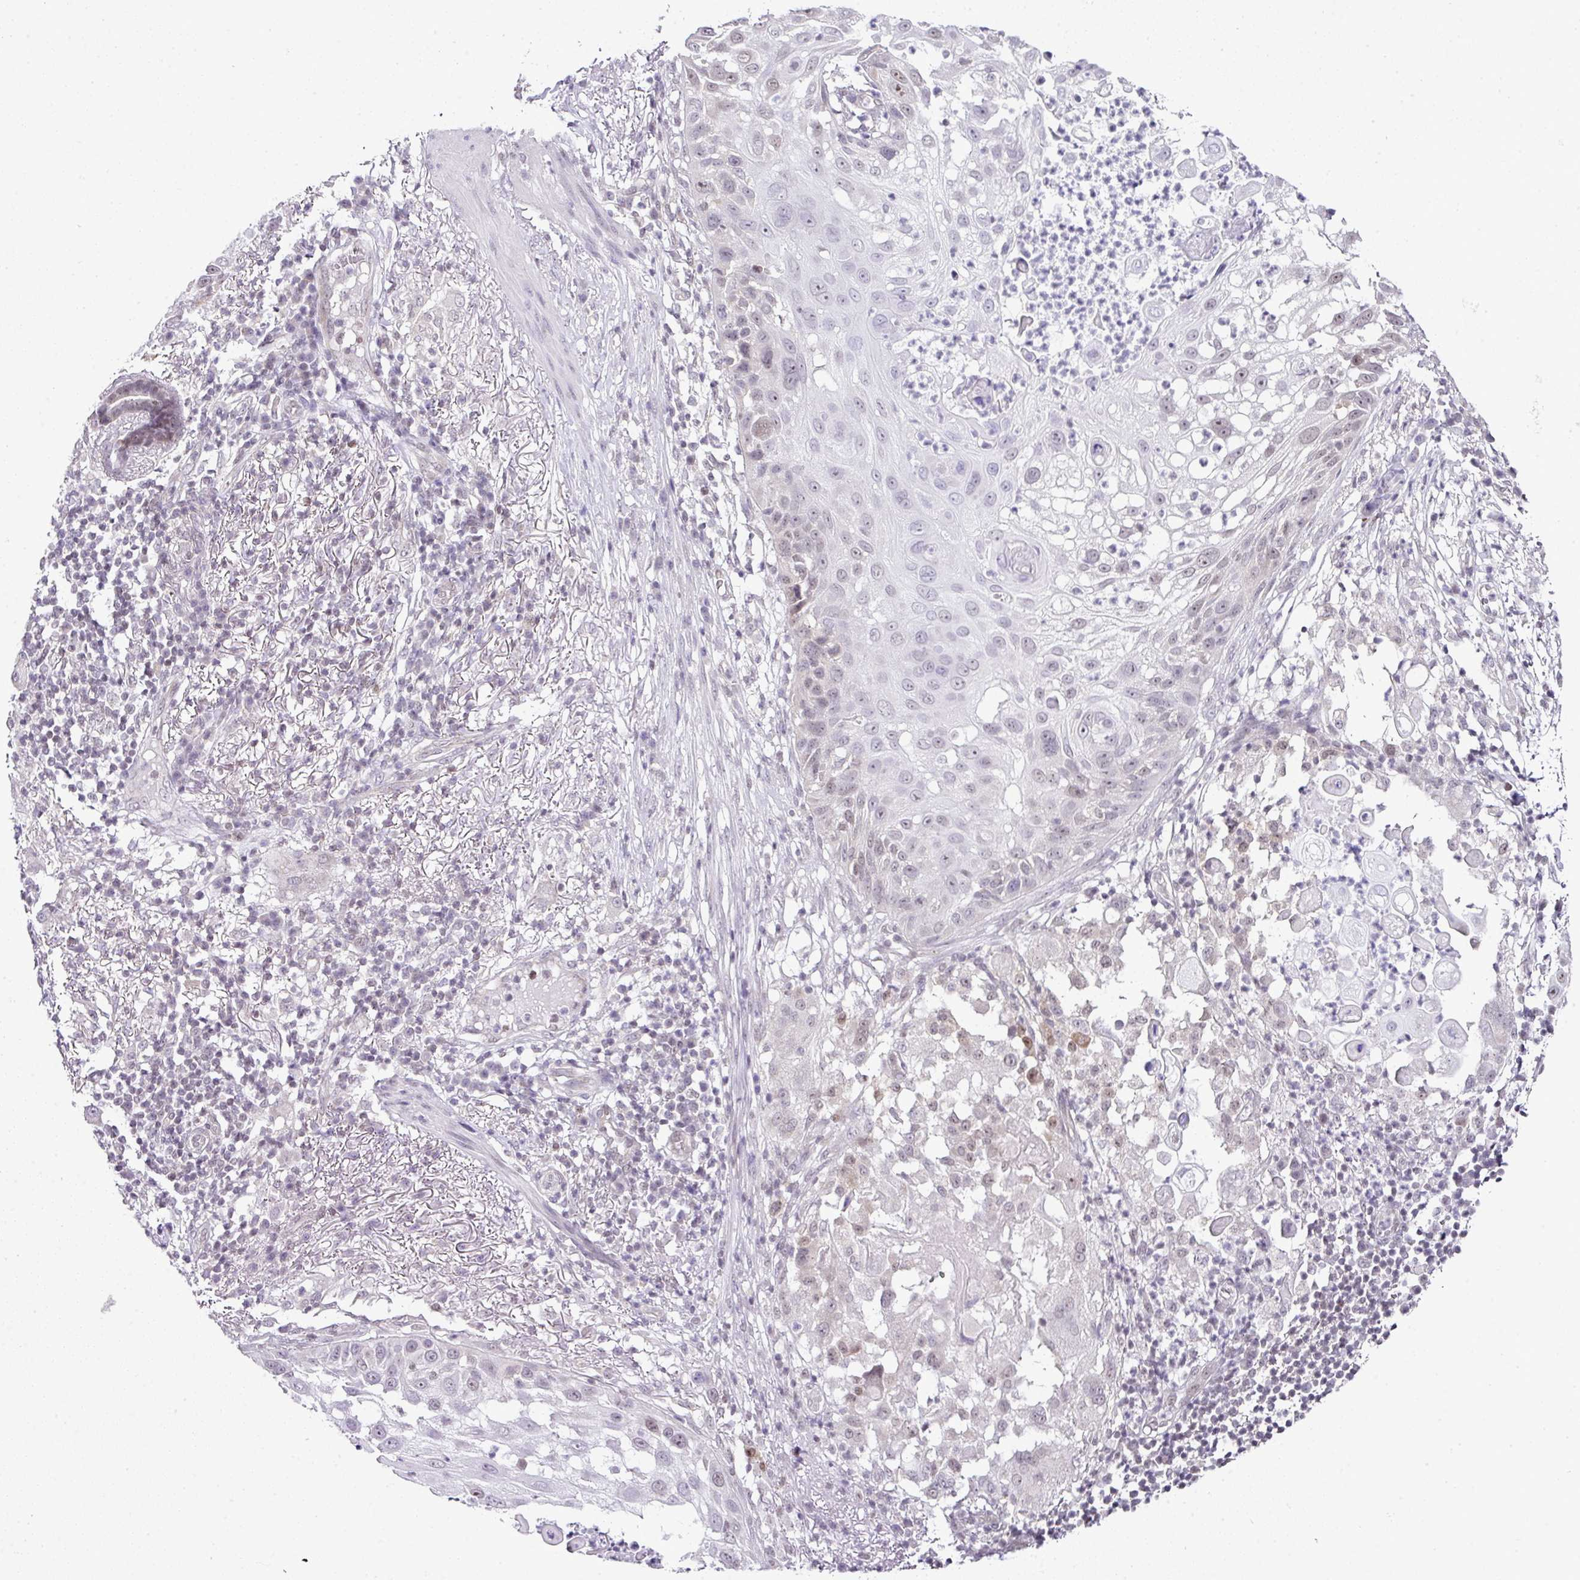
{"staining": {"intensity": "weak", "quantity": "<25%", "location": "nuclear"}, "tissue": "skin cancer", "cell_type": "Tumor cells", "image_type": "cancer", "snomed": [{"axis": "morphology", "description": "Squamous cell carcinoma, NOS"}, {"axis": "topography", "description": "Skin"}], "caption": "Tumor cells are negative for brown protein staining in skin cancer.", "gene": "FAM32A", "patient": {"sex": "female", "age": 44}}